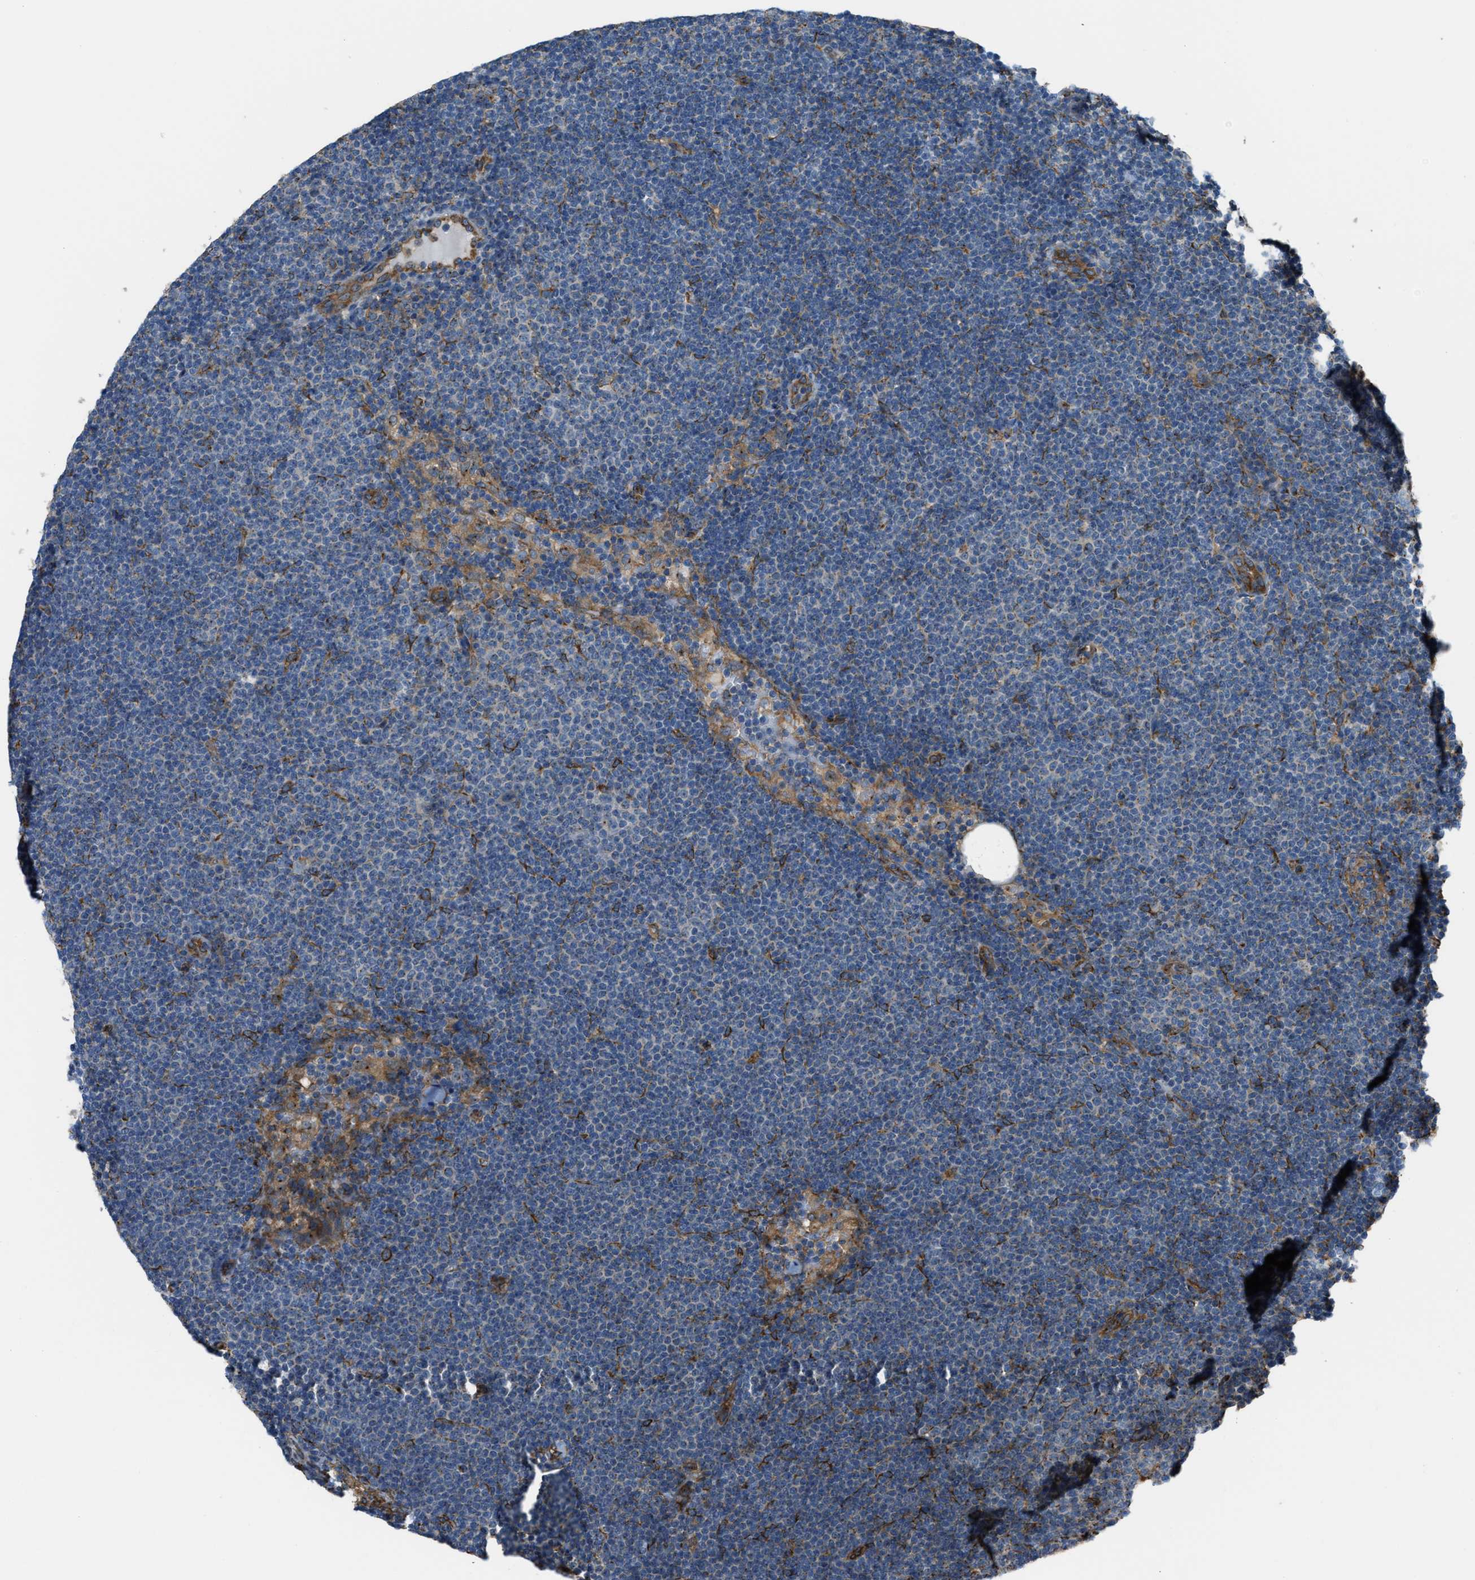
{"staining": {"intensity": "negative", "quantity": "none", "location": "none"}, "tissue": "lymphoma", "cell_type": "Tumor cells", "image_type": "cancer", "snomed": [{"axis": "morphology", "description": "Malignant lymphoma, non-Hodgkin's type, Low grade"}, {"axis": "topography", "description": "Lymph node"}], "caption": "High magnification brightfield microscopy of lymphoma stained with DAB (brown) and counterstained with hematoxylin (blue): tumor cells show no significant staining.", "gene": "TRPC1", "patient": {"sex": "female", "age": 53}}